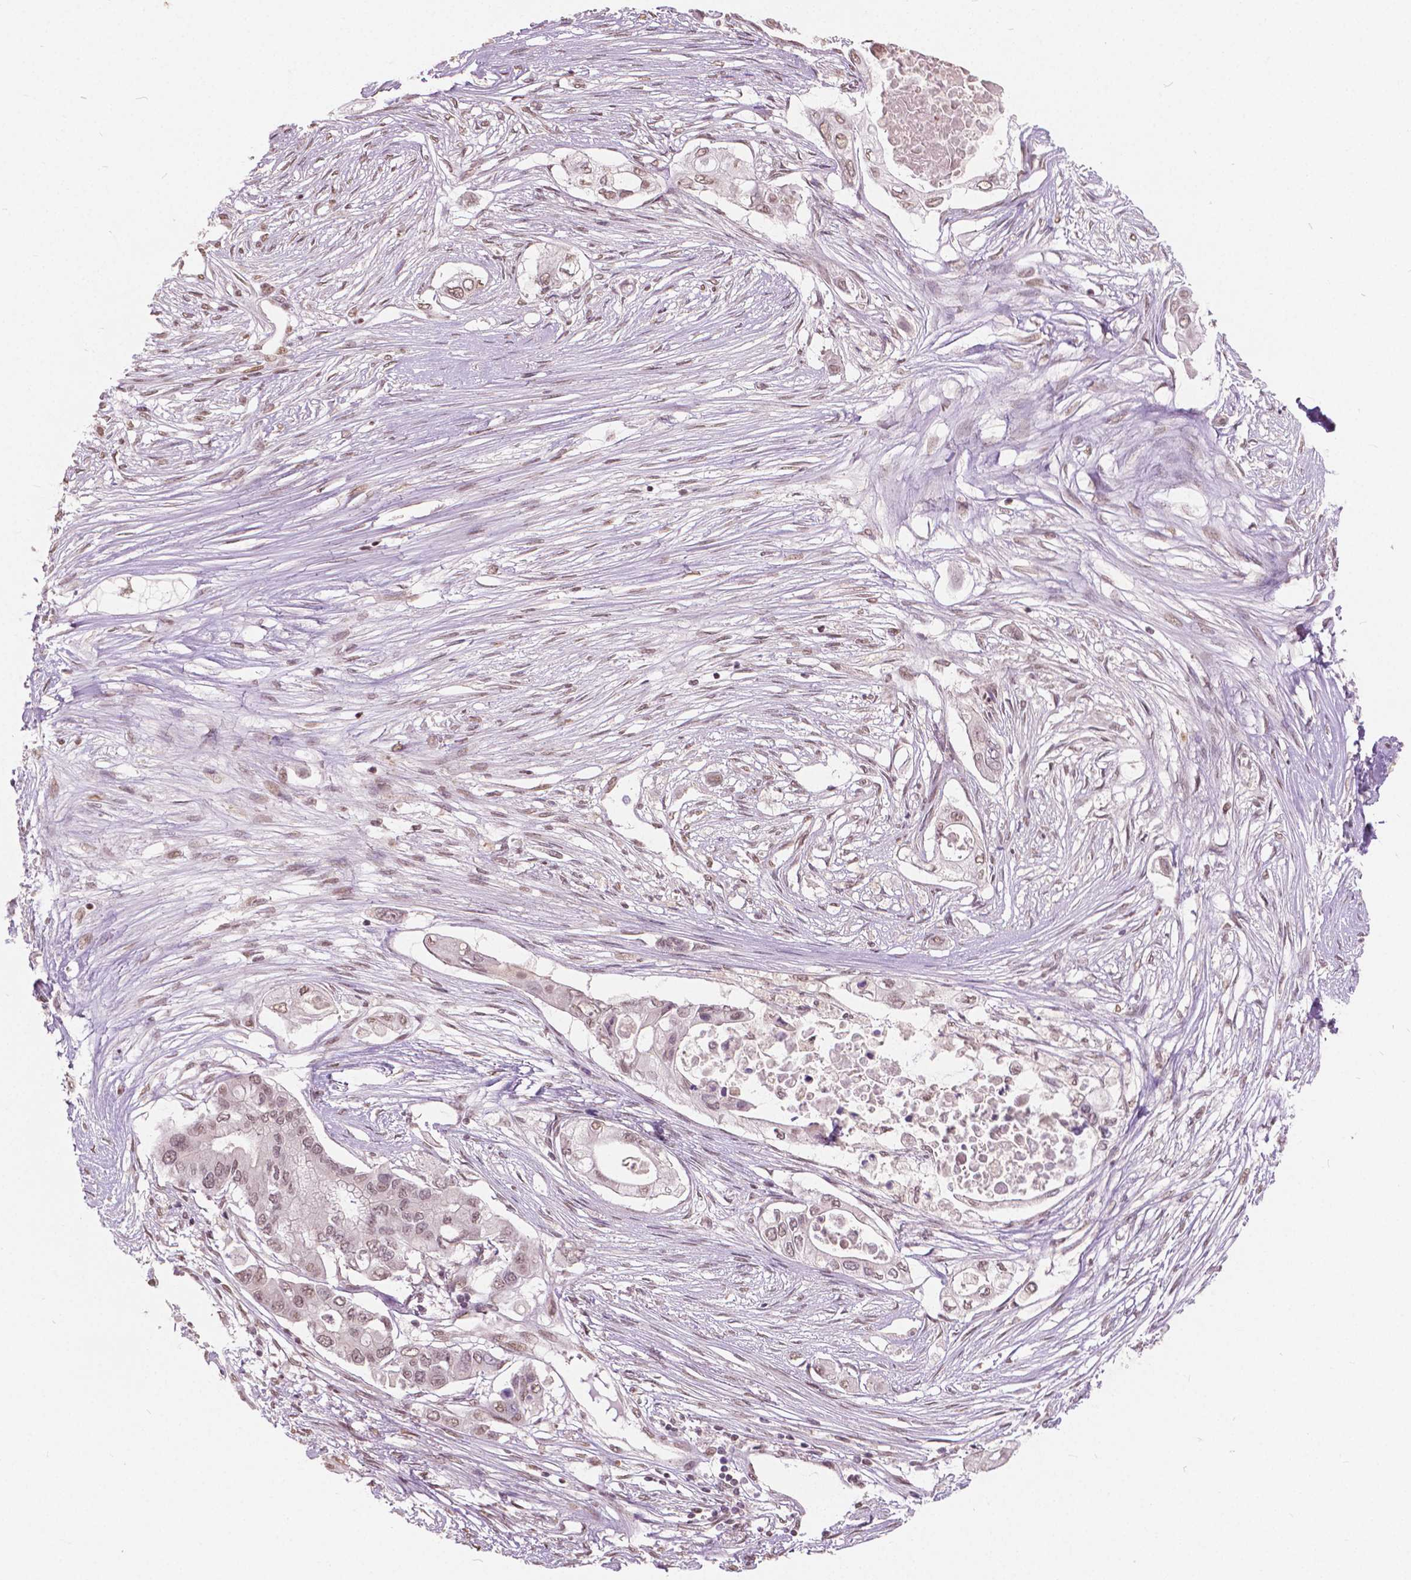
{"staining": {"intensity": "weak", "quantity": ">75%", "location": "nuclear"}, "tissue": "pancreatic cancer", "cell_type": "Tumor cells", "image_type": "cancer", "snomed": [{"axis": "morphology", "description": "Adenocarcinoma, NOS"}, {"axis": "topography", "description": "Pancreas"}], "caption": "Human pancreatic cancer stained with a brown dye shows weak nuclear positive staining in approximately >75% of tumor cells.", "gene": "HOXA10", "patient": {"sex": "female", "age": 63}}